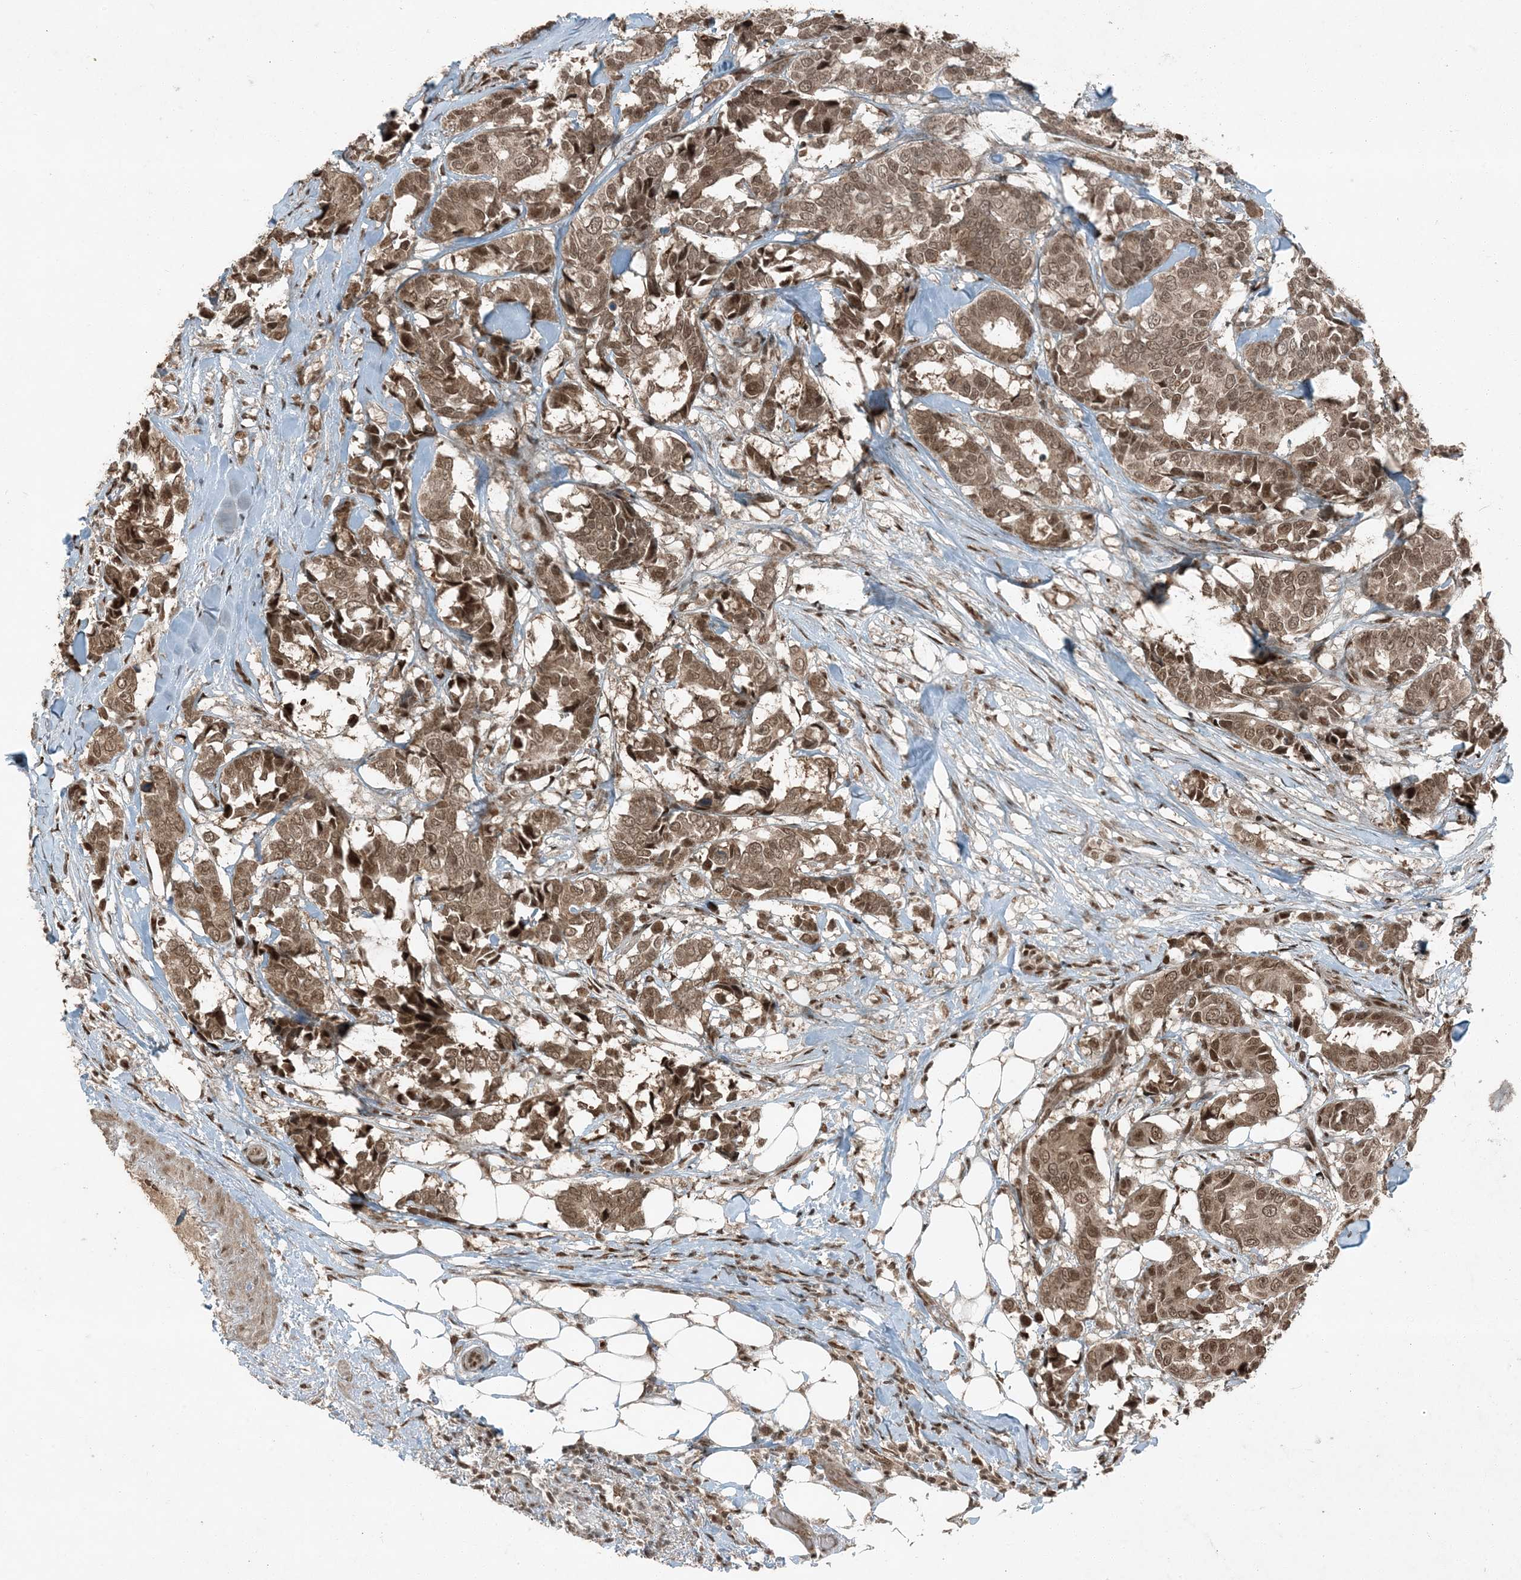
{"staining": {"intensity": "moderate", "quantity": ">75%", "location": "cytoplasmic/membranous,nuclear"}, "tissue": "breast cancer", "cell_type": "Tumor cells", "image_type": "cancer", "snomed": [{"axis": "morphology", "description": "Duct carcinoma"}, {"axis": "topography", "description": "Breast"}], "caption": "An IHC micrograph of neoplastic tissue is shown. Protein staining in brown highlights moderate cytoplasmic/membranous and nuclear positivity in breast cancer within tumor cells. Using DAB (brown) and hematoxylin (blue) stains, captured at high magnification using brightfield microscopy.", "gene": "TRAPPC12", "patient": {"sex": "female", "age": 87}}